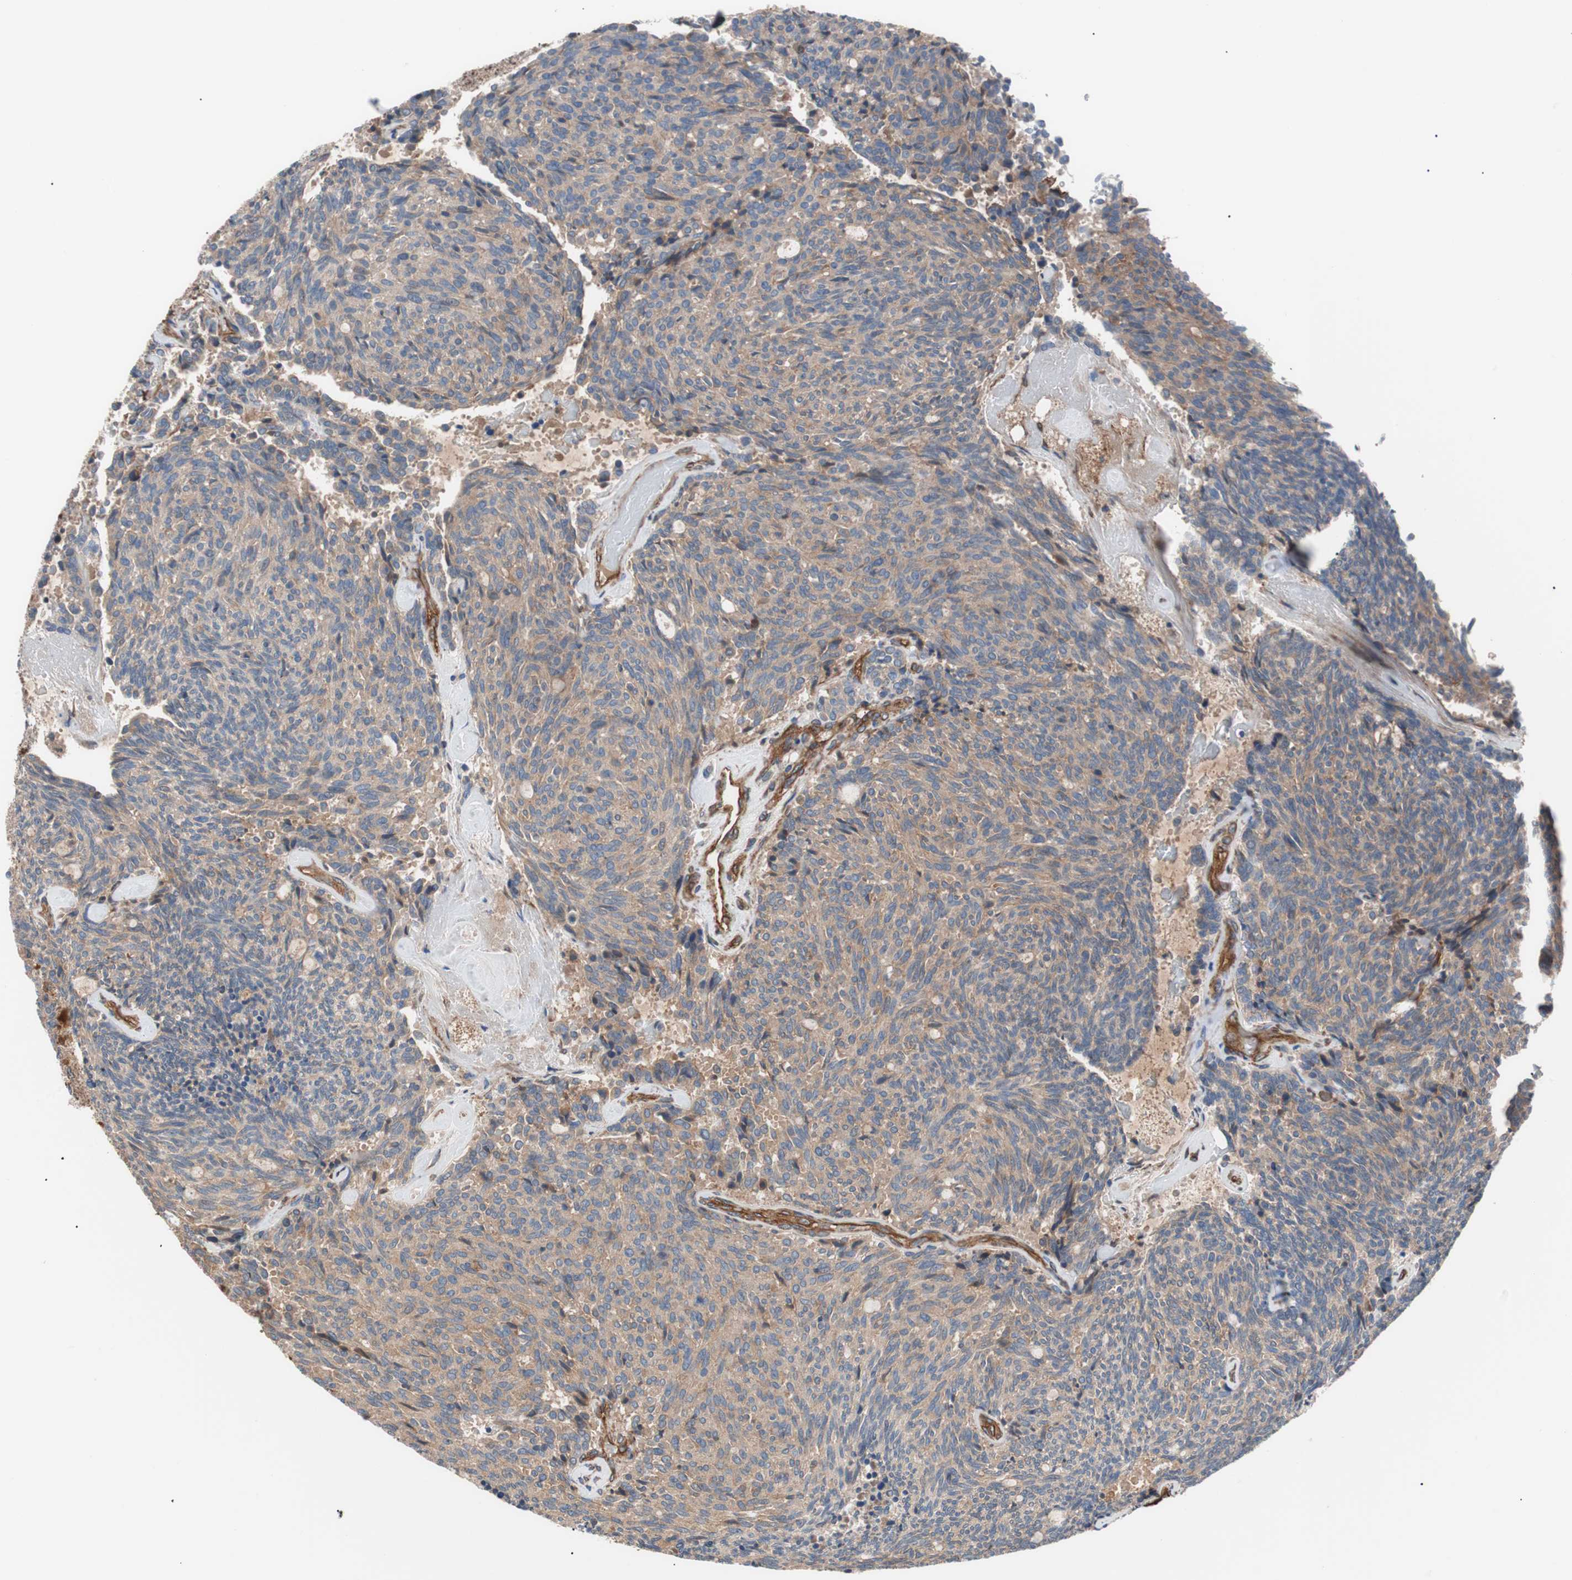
{"staining": {"intensity": "weak", "quantity": "25%-75%", "location": "cytoplasmic/membranous"}, "tissue": "carcinoid", "cell_type": "Tumor cells", "image_type": "cancer", "snomed": [{"axis": "morphology", "description": "Carcinoid, malignant, NOS"}, {"axis": "topography", "description": "Pancreas"}], "caption": "About 25%-75% of tumor cells in carcinoid display weak cytoplasmic/membranous protein staining as visualized by brown immunohistochemical staining.", "gene": "SPINT1", "patient": {"sex": "female", "age": 54}}